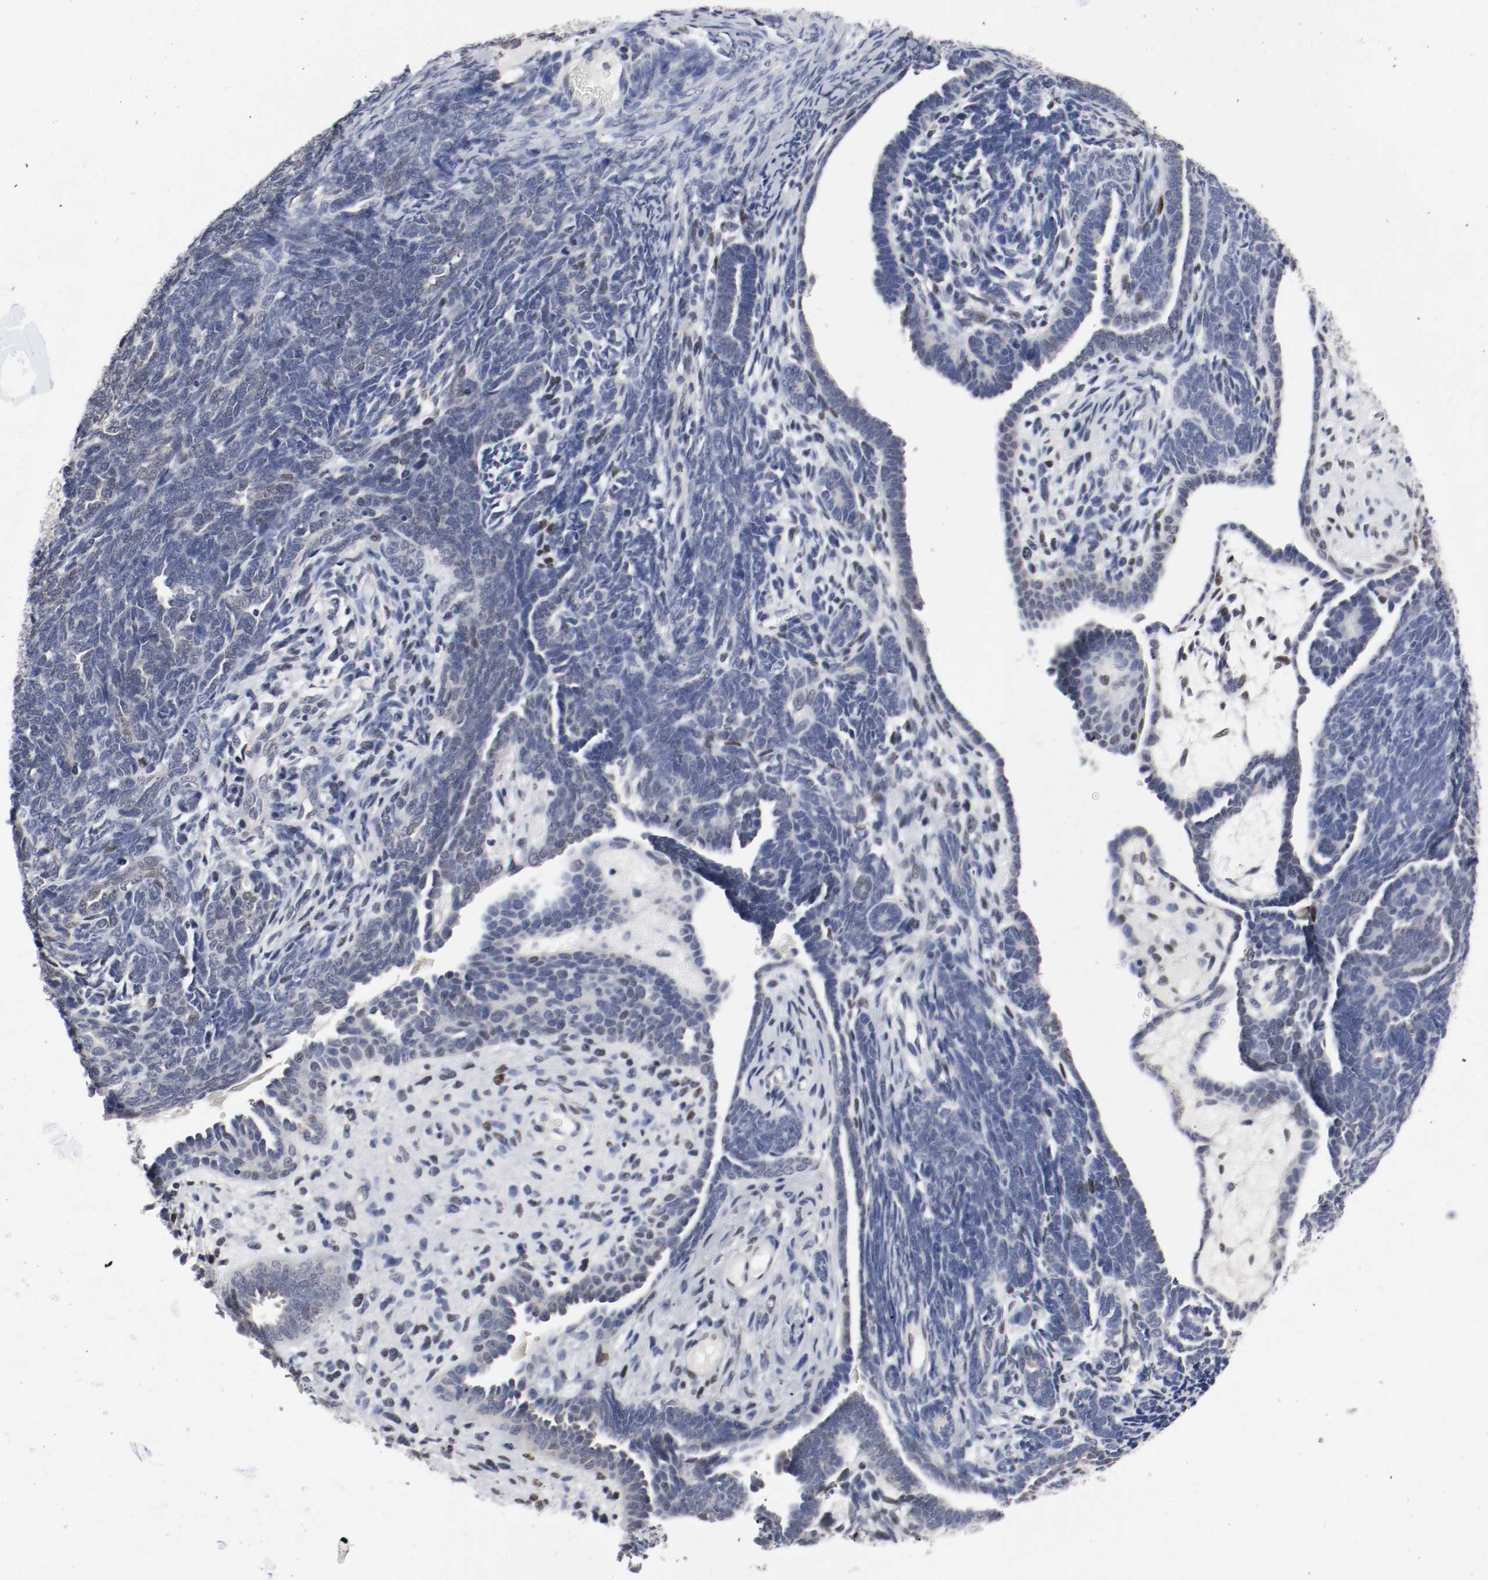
{"staining": {"intensity": "weak", "quantity": "<25%", "location": "nuclear"}, "tissue": "endometrial cancer", "cell_type": "Tumor cells", "image_type": "cancer", "snomed": [{"axis": "morphology", "description": "Neoplasm, malignant, NOS"}, {"axis": "topography", "description": "Endometrium"}], "caption": "The micrograph exhibits no staining of tumor cells in endometrial cancer (neoplasm (malignant)). The staining is performed using DAB (3,3'-diaminobenzidine) brown chromogen with nuclei counter-stained in using hematoxylin.", "gene": "FOSL2", "patient": {"sex": "female", "age": 74}}